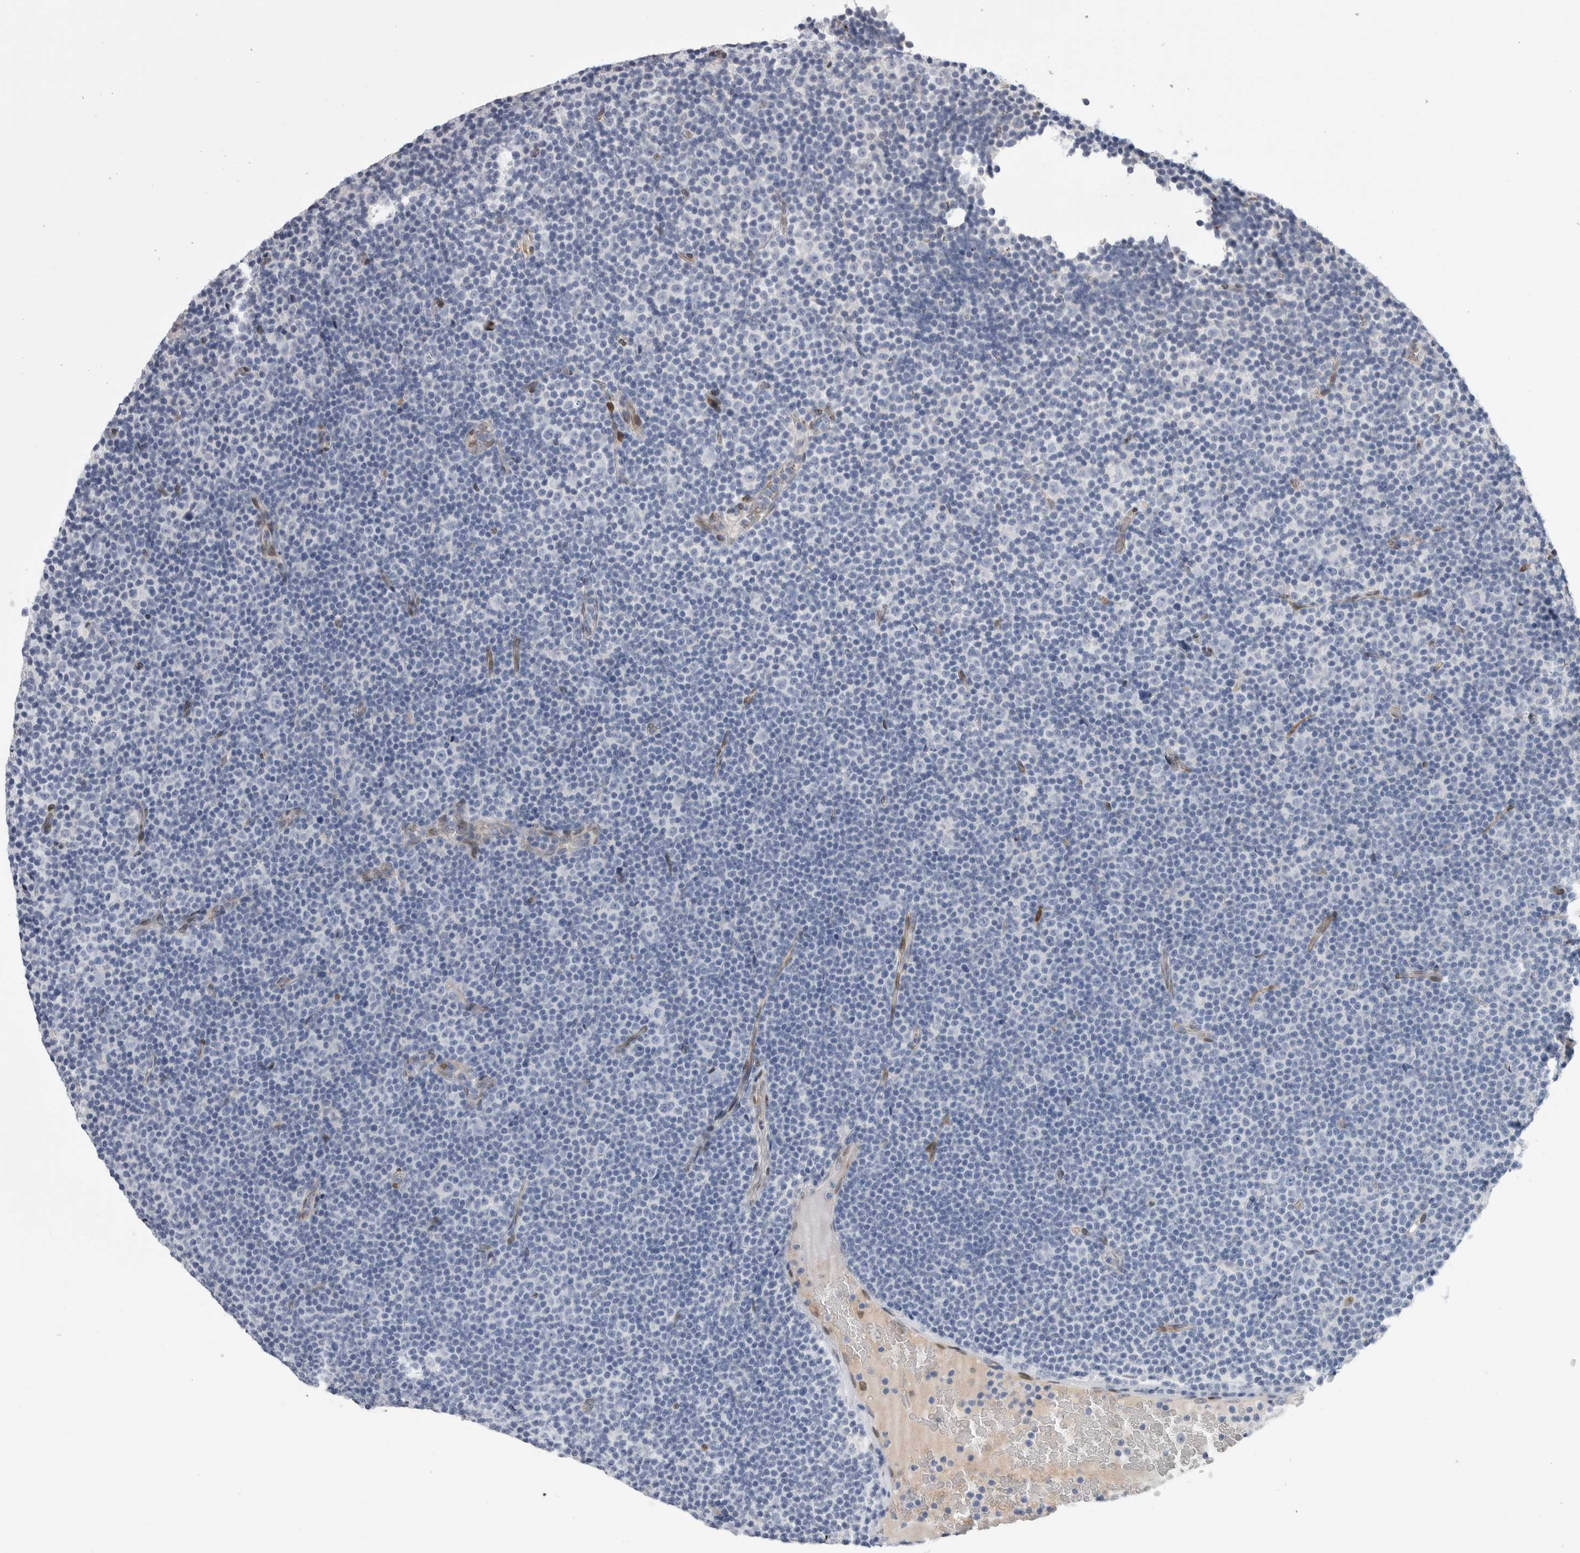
{"staining": {"intensity": "negative", "quantity": "none", "location": "none"}, "tissue": "lymphoma", "cell_type": "Tumor cells", "image_type": "cancer", "snomed": [{"axis": "morphology", "description": "Malignant lymphoma, non-Hodgkin's type, Low grade"}, {"axis": "topography", "description": "Lymph node"}], "caption": "This is an IHC histopathology image of lymphoma. There is no staining in tumor cells.", "gene": "DMTN", "patient": {"sex": "female", "age": 67}}